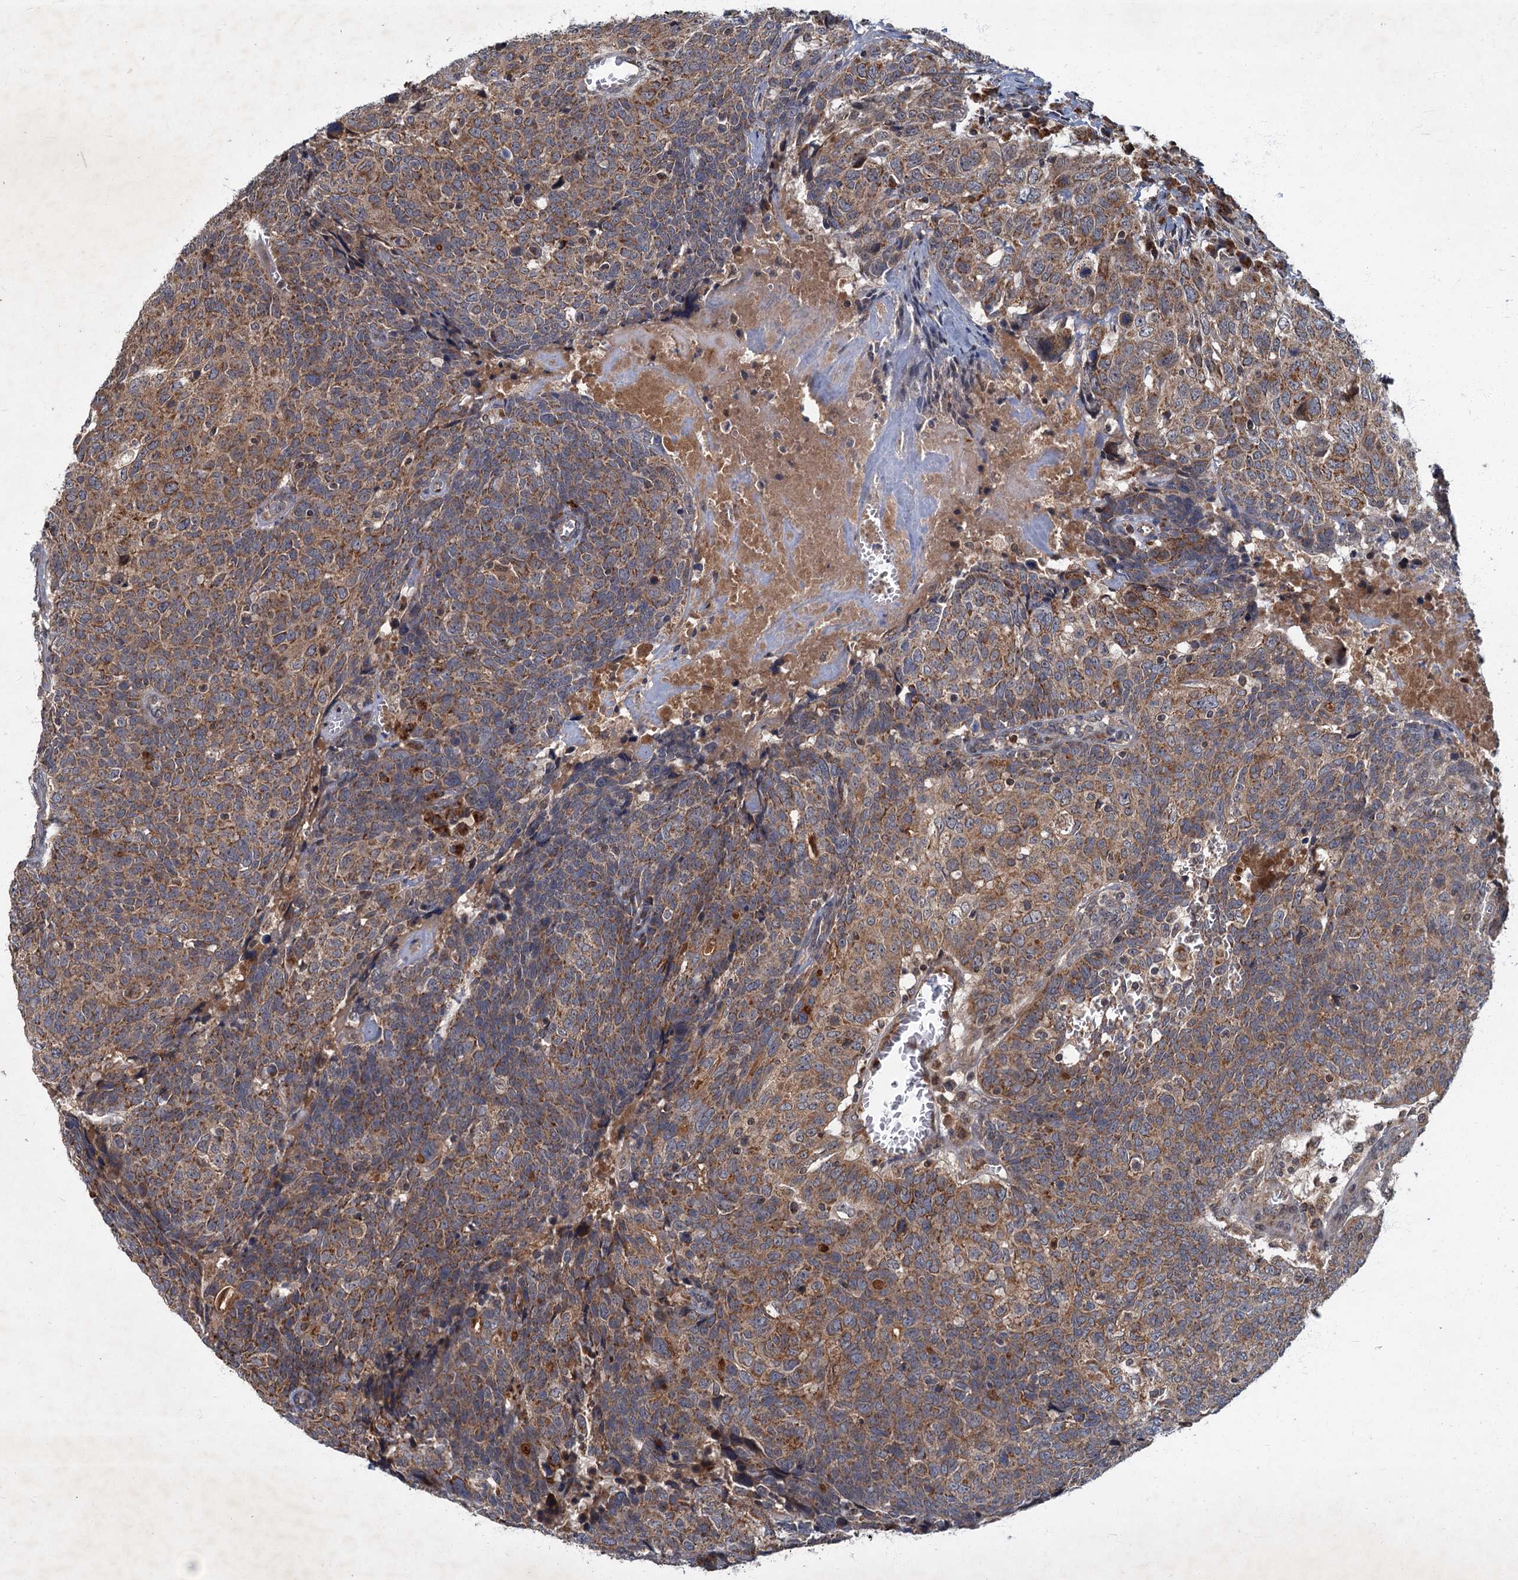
{"staining": {"intensity": "moderate", "quantity": ">75%", "location": "cytoplasmic/membranous"}, "tissue": "head and neck cancer", "cell_type": "Tumor cells", "image_type": "cancer", "snomed": [{"axis": "morphology", "description": "Squamous cell carcinoma, NOS"}, {"axis": "topography", "description": "Head-Neck"}], "caption": "Immunohistochemistry of human squamous cell carcinoma (head and neck) displays medium levels of moderate cytoplasmic/membranous positivity in approximately >75% of tumor cells.", "gene": "SLC11A2", "patient": {"sex": "male", "age": 66}}